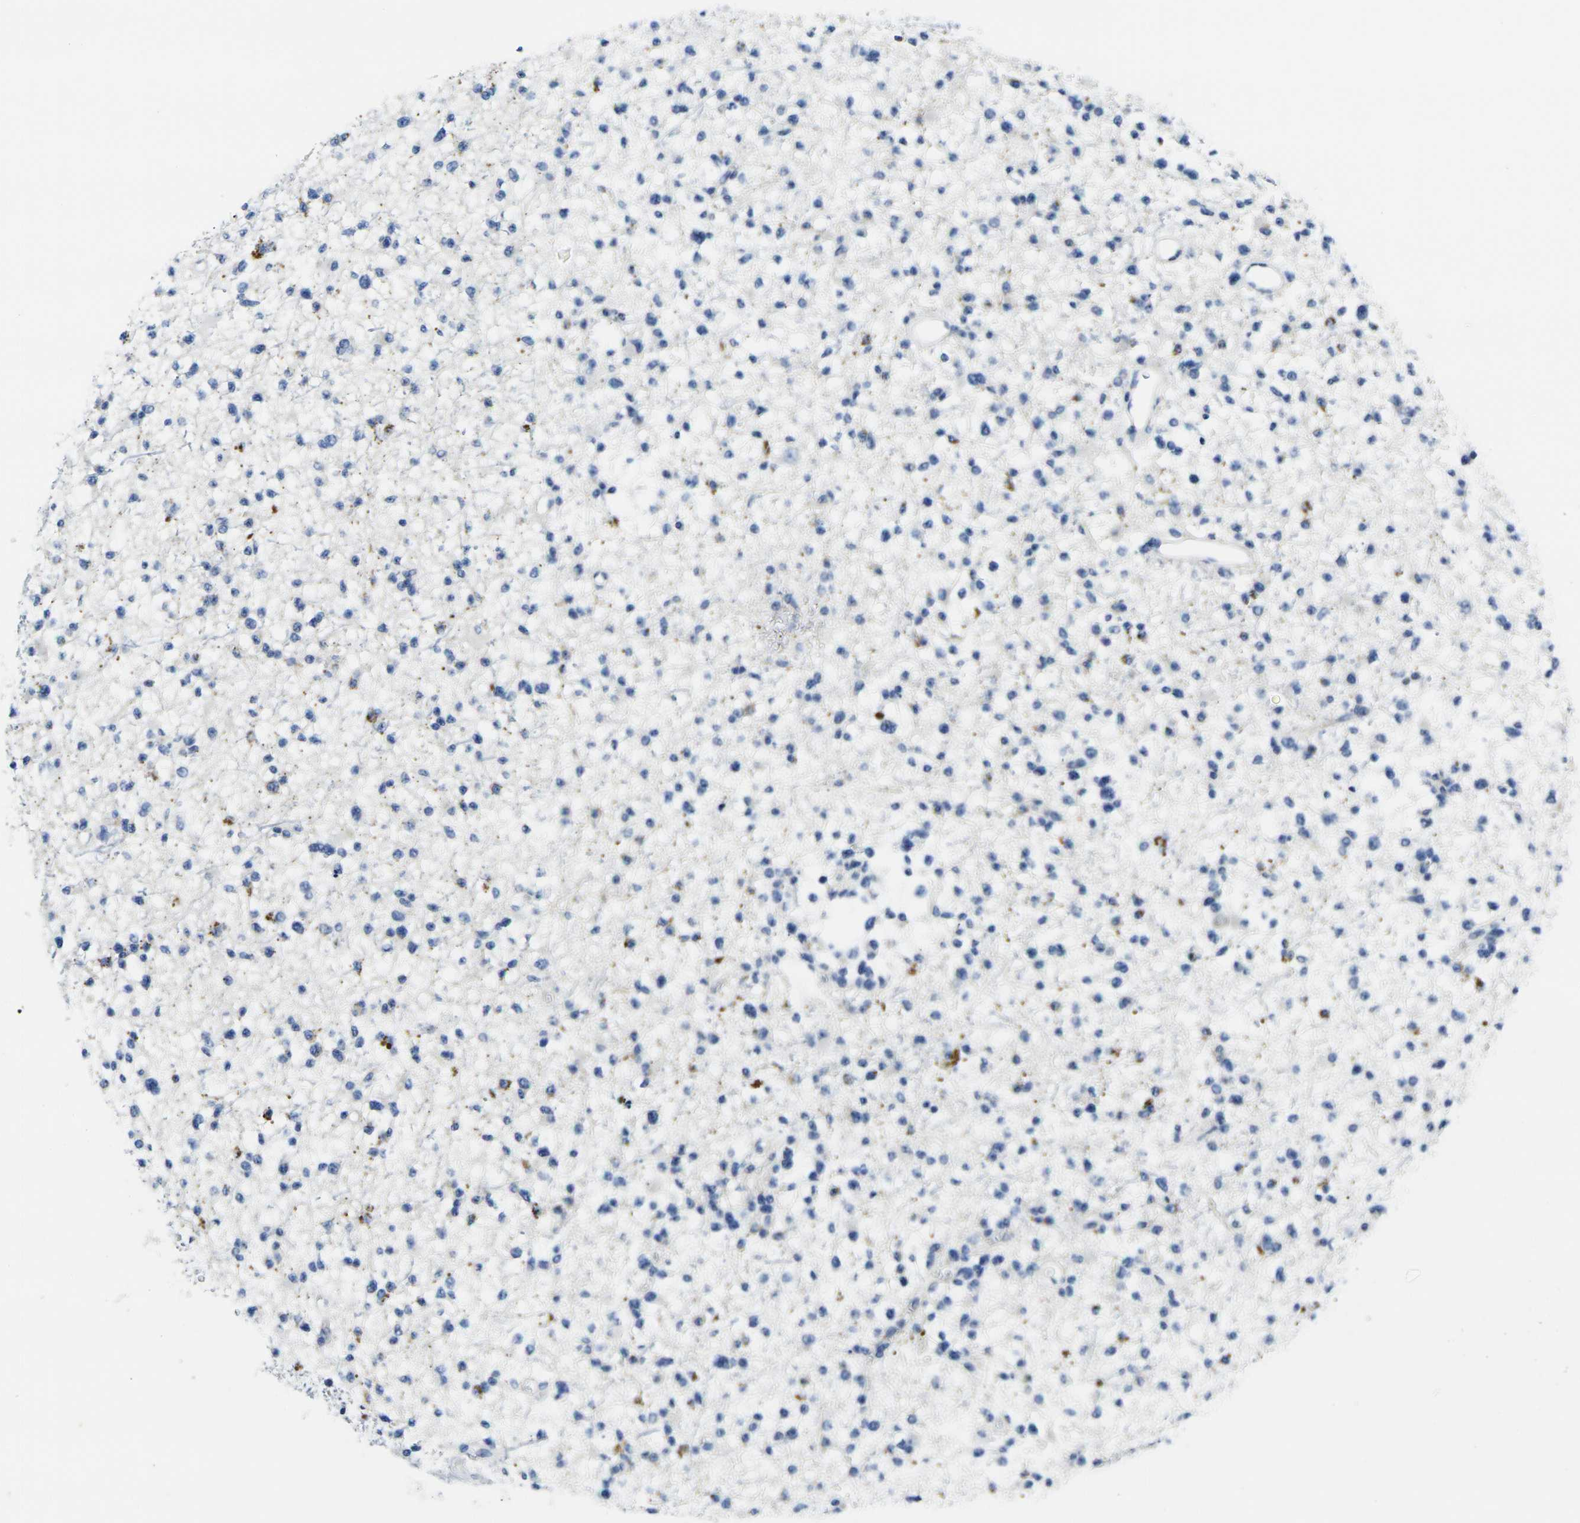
{"staining": {"intensity": "negative", "quantity": "none", "location": "none"}, "tissue": "glioma", "cell_type": "Tumor cells", "image_type": "cancer", "snomed": [{"axis": "morphology", "description": "Glioma, malignant, Low grade"}, {"axis": "topography", "description": "Brain"}], "caption": "Immunohistochemical staining of human glioma demonstrates no significant expression in tumor cells.", "gene": "CRK", "patient": {"sex": "female", "age": 22}}